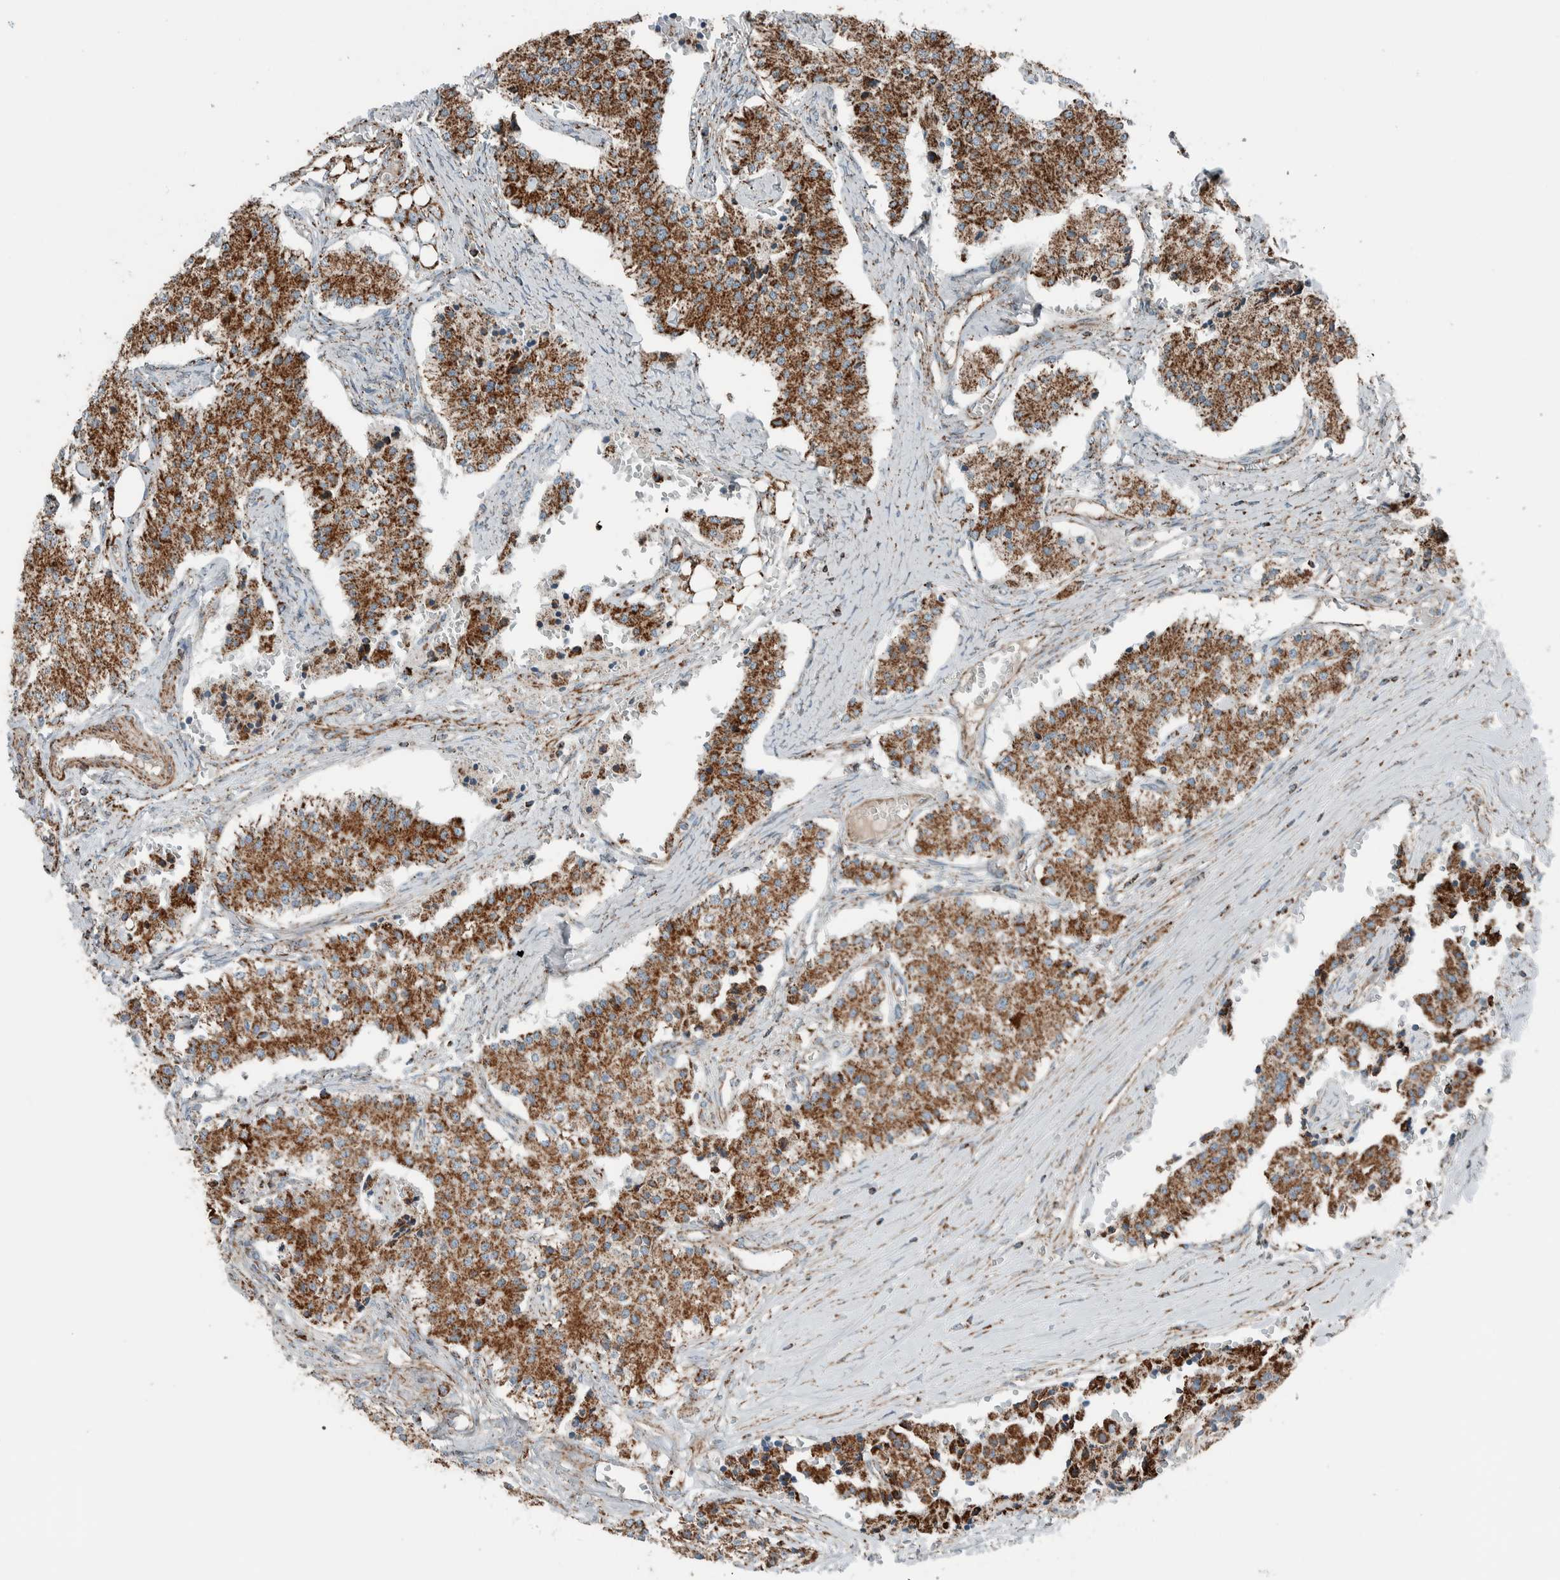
{"staining": {"intensity": "moderate", "quantity": ">75%", "location": "cytoplasmic/membranous"}, "tissue": "carcinoid", "cell_type": "Tumor cells", "image_type": "cancer", "snomed": [{"axis": "morphology", "description": "Carcinoid, malignant, NOS"}, {"axis": "topography", "description": "Colon"}], "caption": "Immunohistochemical staining of carcinoid shows medium levels of moderate cytoplasmic/membranous expression in approximately >75% of tumor cells.", "gene": "CNTROB", "patient": {"sex": "female", "age": 52}}